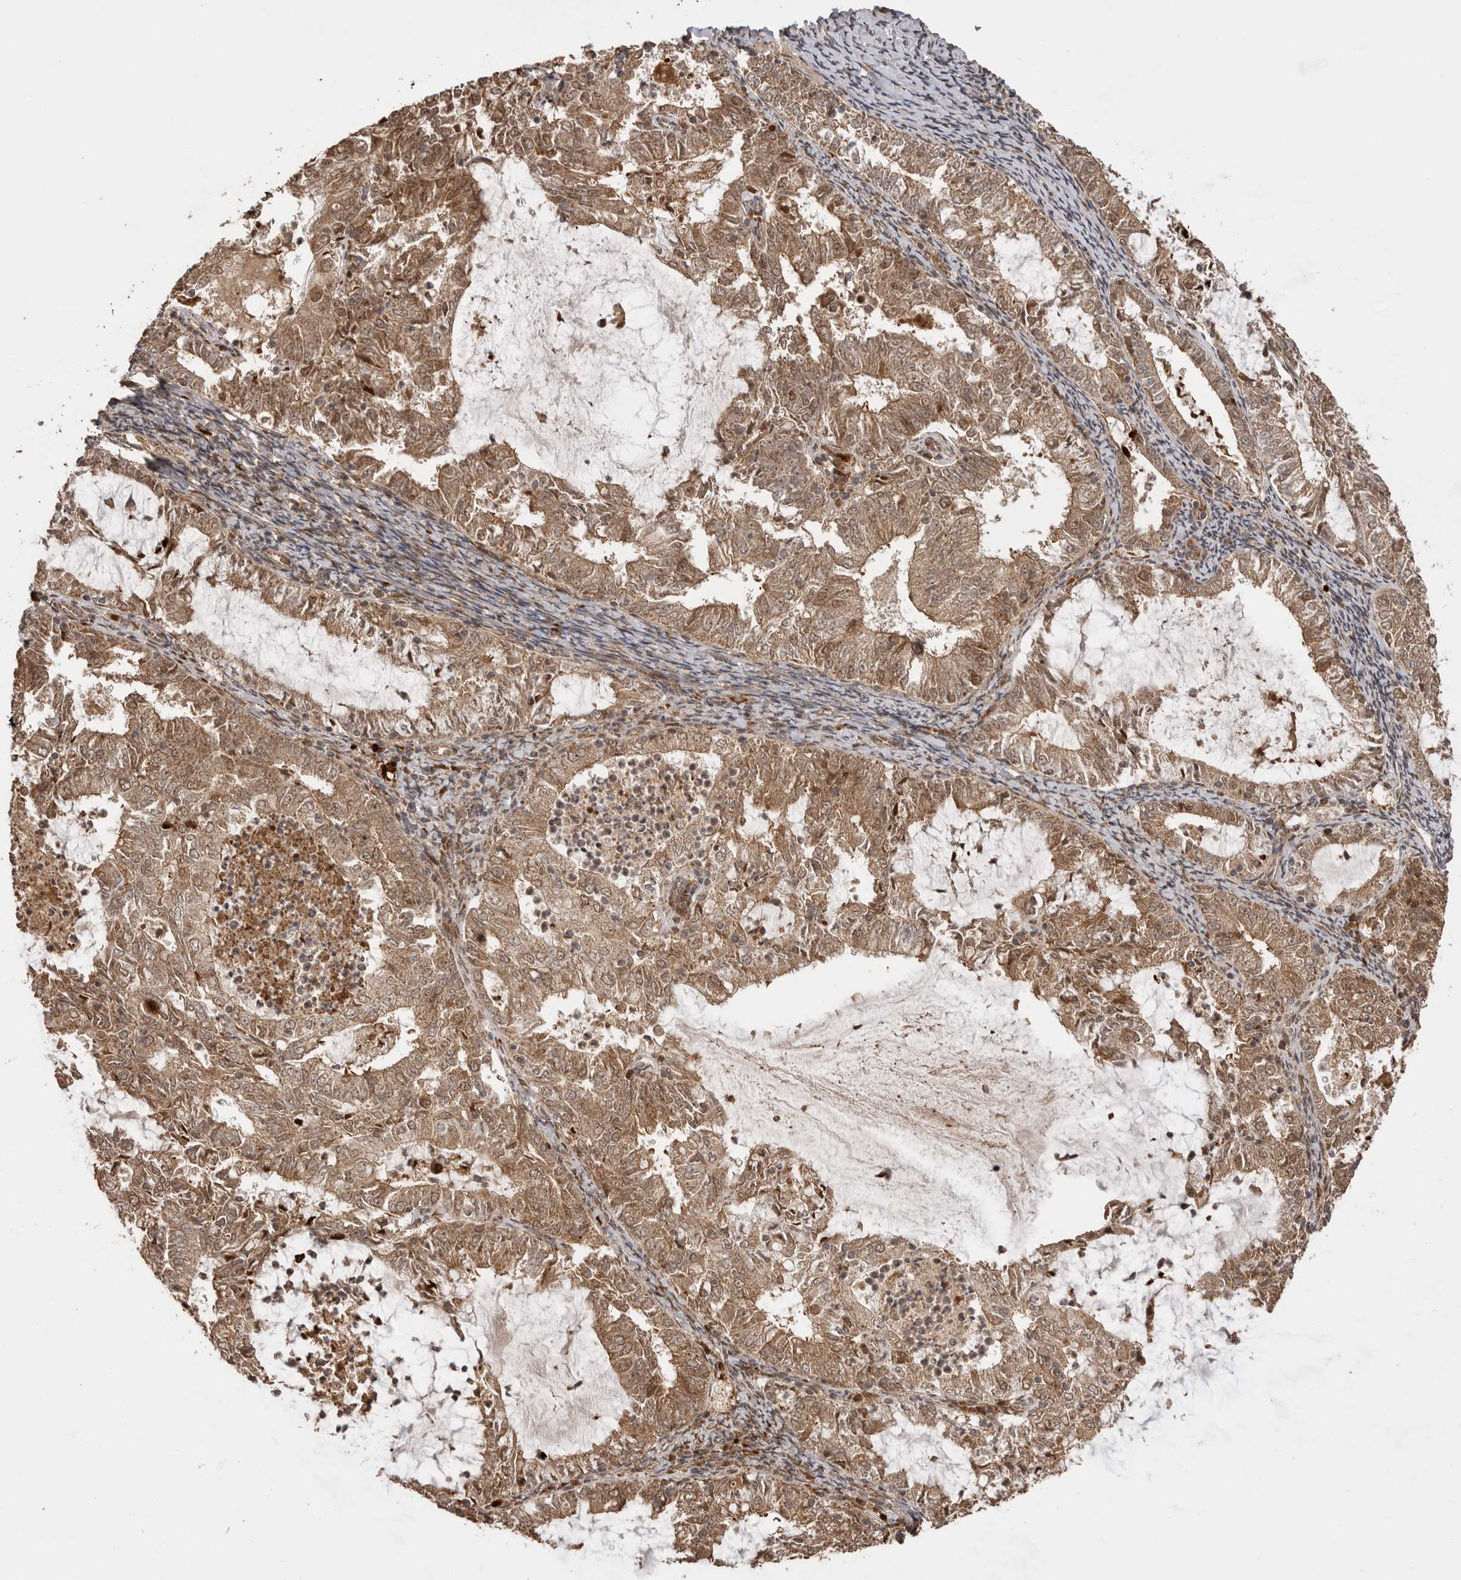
{"staining": {"intensity": "moderate", "quantity": ">75%", "location": "cytoplasmic/membranous"}, "tissue": "endometrial cancer", "cell_type": "Tumor cells", "image_type": "cancer", "snomed": [{"axis": "morphology", "description": "Adenocarcinoma, NOS"}, {"axis": "topography", "description": "Endometrium"}], "caption": "Endometrial cancer (adenocarcinoma) stained with a brown dye demonstrates moderate cytoplasmic/membranous positive staining in approximately >75% of tumor cells.", "gene": "BOC", "patient": {"sex": "female", "age": 57}}